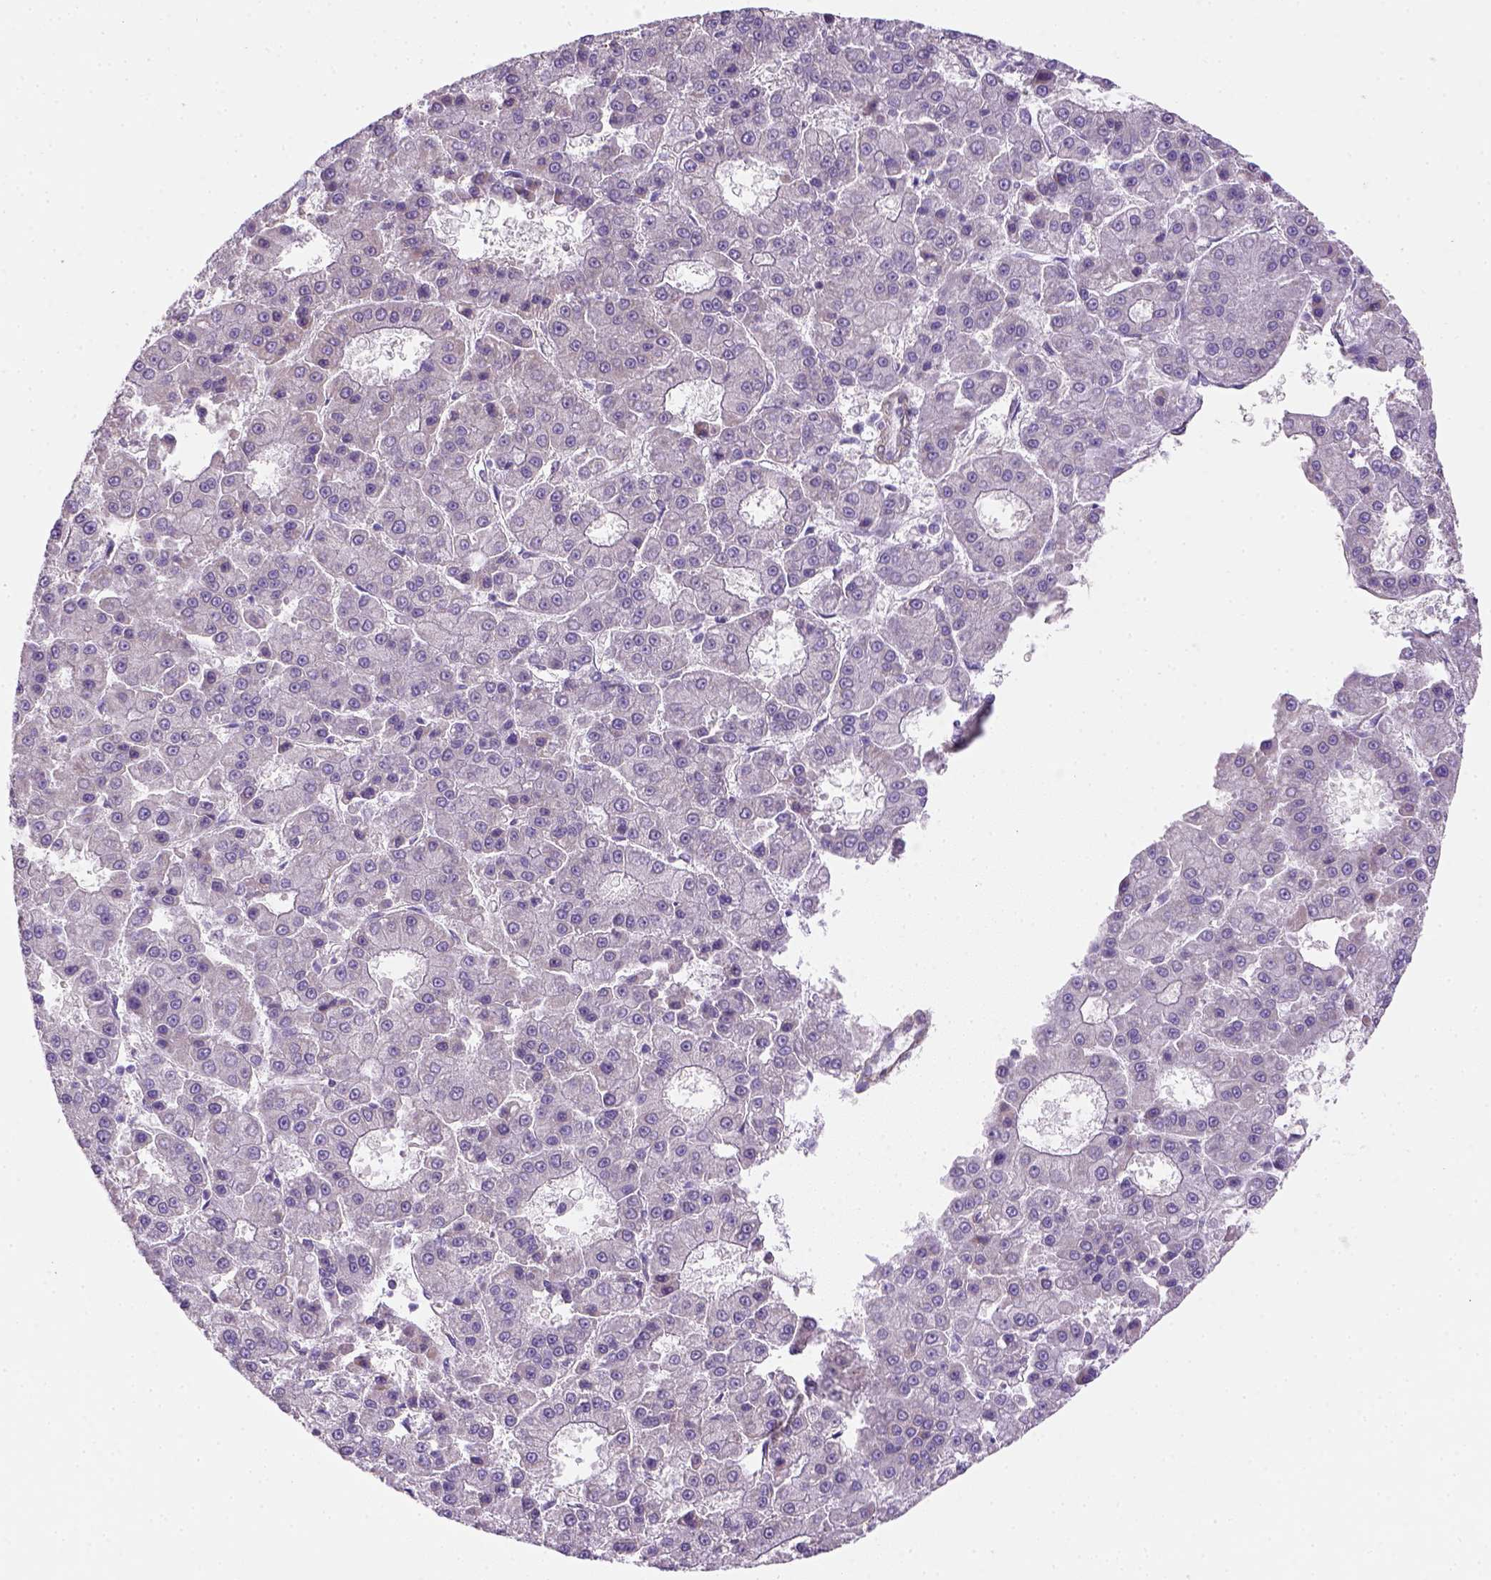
{"staining": {"intensity": "negative", "quantity": "none", "location": "none"}, "tissue": "liver cancer", "cell_type": "Tumor cells", "image_type": "cancer", "snomed": [{"axis": "morphology", "description": "Carcinoma, Hepatocellular, NOS"}, {"axis": "topography", "description": "Liver"}], "caption": "DAB immunohistochemical staining of liver cancer (hepatocellular carcinoma) displays no significant positivity in tumor cells.", "gene": "HTRA1", "patient": {"sex": "male", "age": 70}}